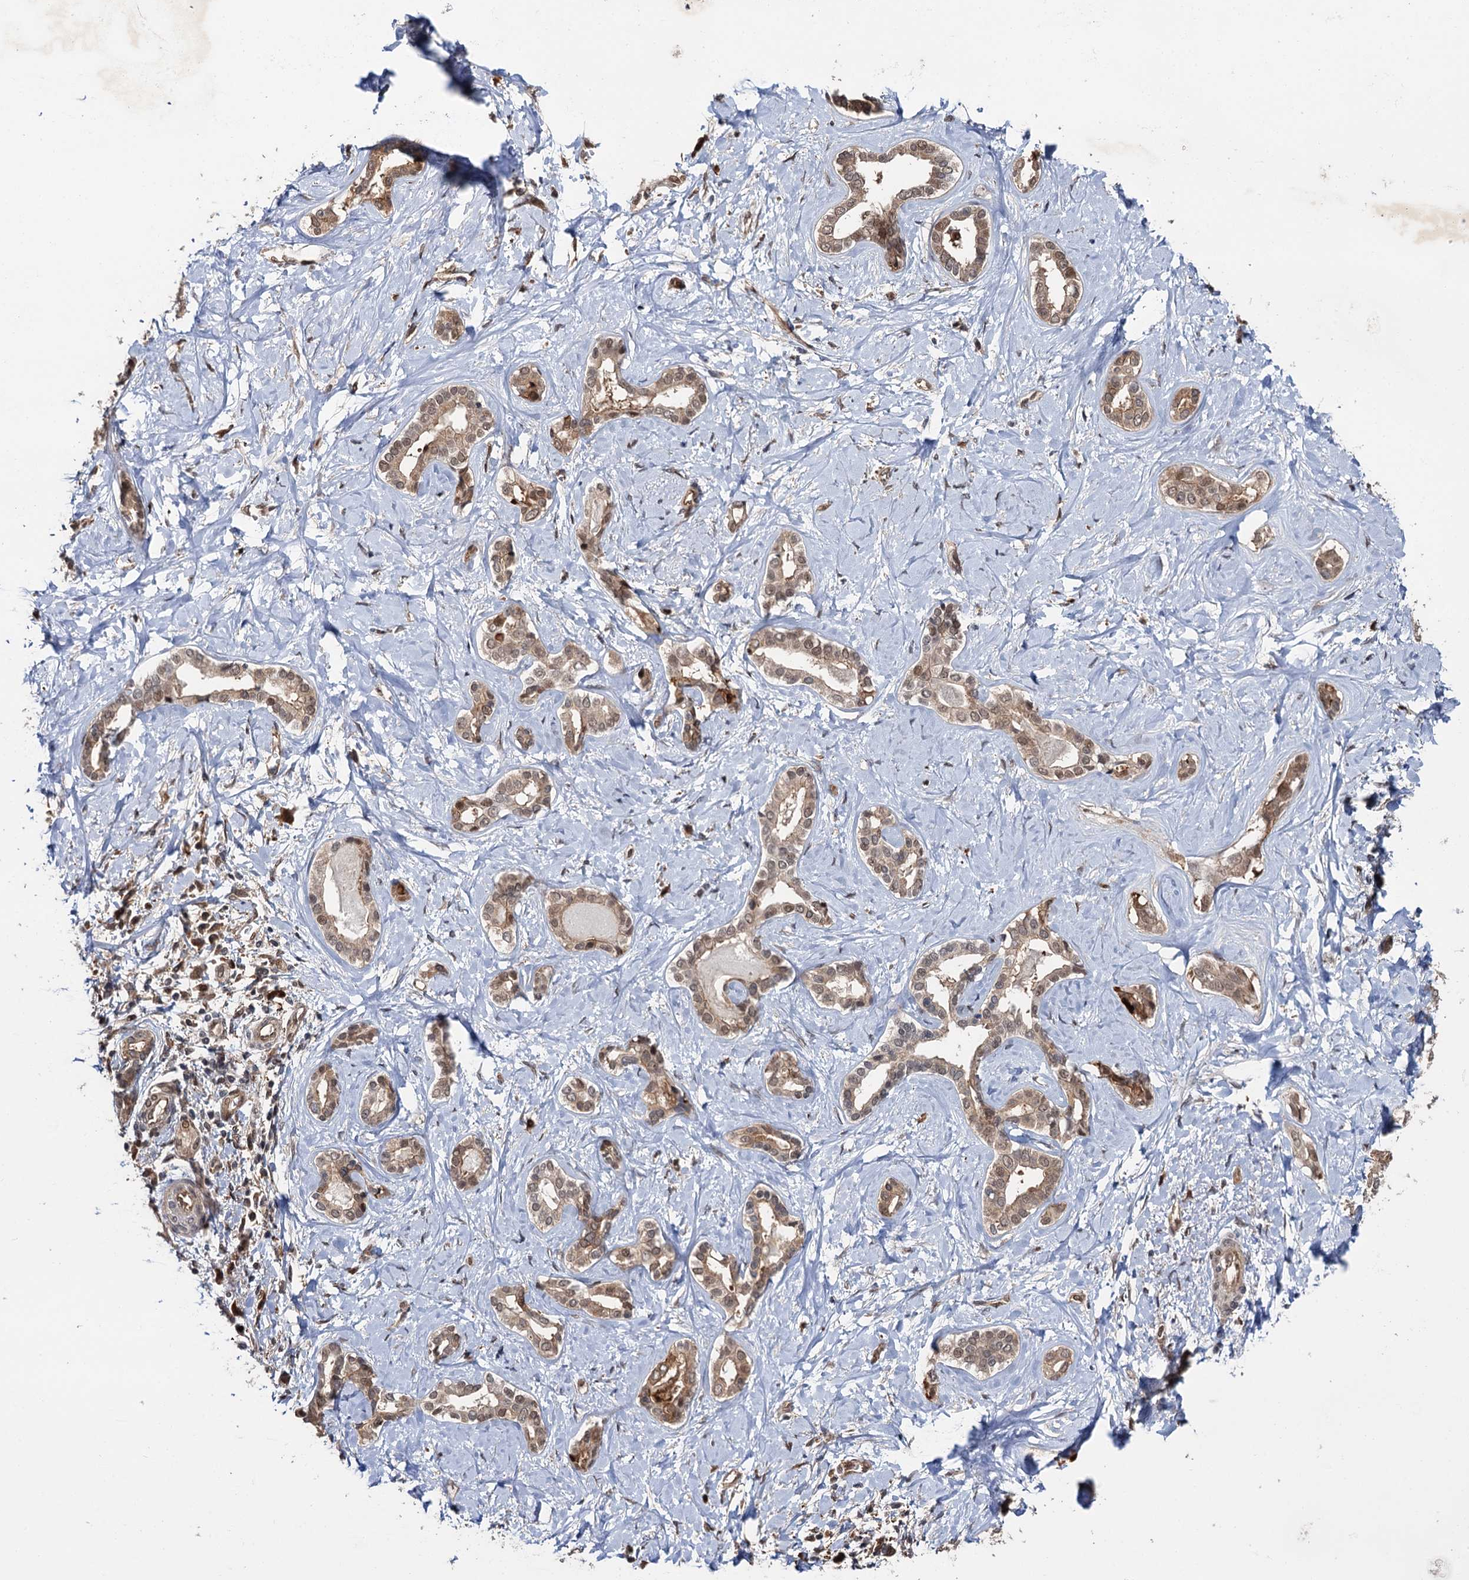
{"staining": {"intensity": "weak", "quantity": ">75%", "location": "cytoplasmic/membranous,nuclear"}, "tissue": "liver cancer", "cell_type": "Tumor cells", "image_type": "cancer", "snomed": [{"axis": "morphology", "description": "Carcinoma, Hepatocellular, NOS"}, {"axis": "topography", "description": "Liver"}], "caption": "Weak cytoplasmic/membranous and nuclear staining is identified in about >75% of tumor cells in liver cancer (hepatocellular carcinoma).", "gene": "CDC23", "patient": {"sex": "female", "age": 73}}